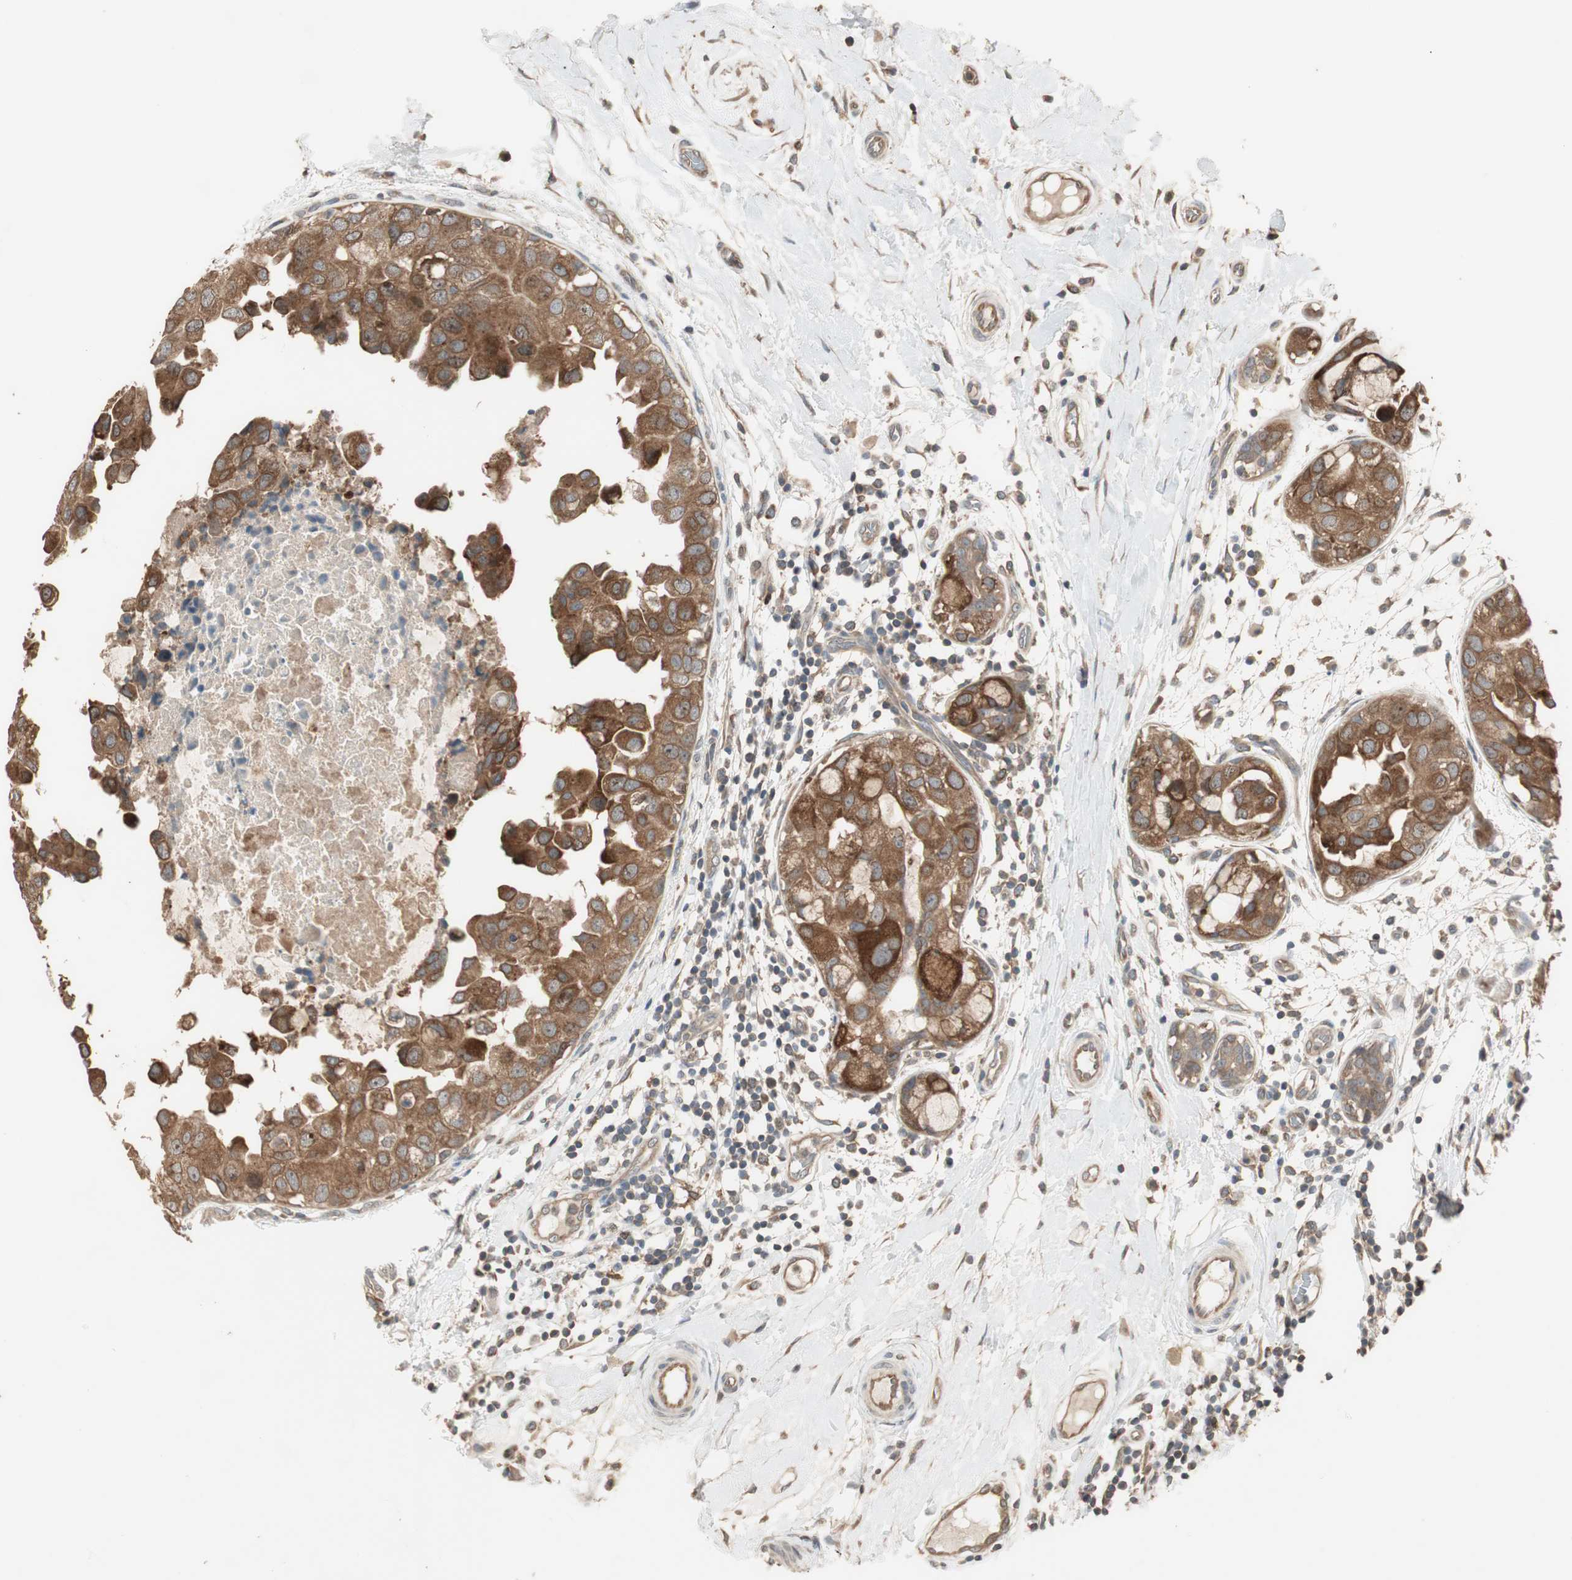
{"staining": {"intensity": "strong", "quantity": ">75%", "location": "cytoplasmic/membranous"}, "tissue": "breast cancer", "cell_type": "Tumor cells", "image_type": "cancer", "snomed": [{"axis": "morphology", "description": "Duct carcinoma"}, {"axis": "topography", "description": "Breast"}], "caption": "This photomicrograph exhibits IHC staining of human invasive ductal carcinoma (breast), with high strong cytoplasmic/membranous staining in approximately >75% of tumor cells.", "gene": "ATP6AP2", "patient": {"sex": "female", "age": 40}}